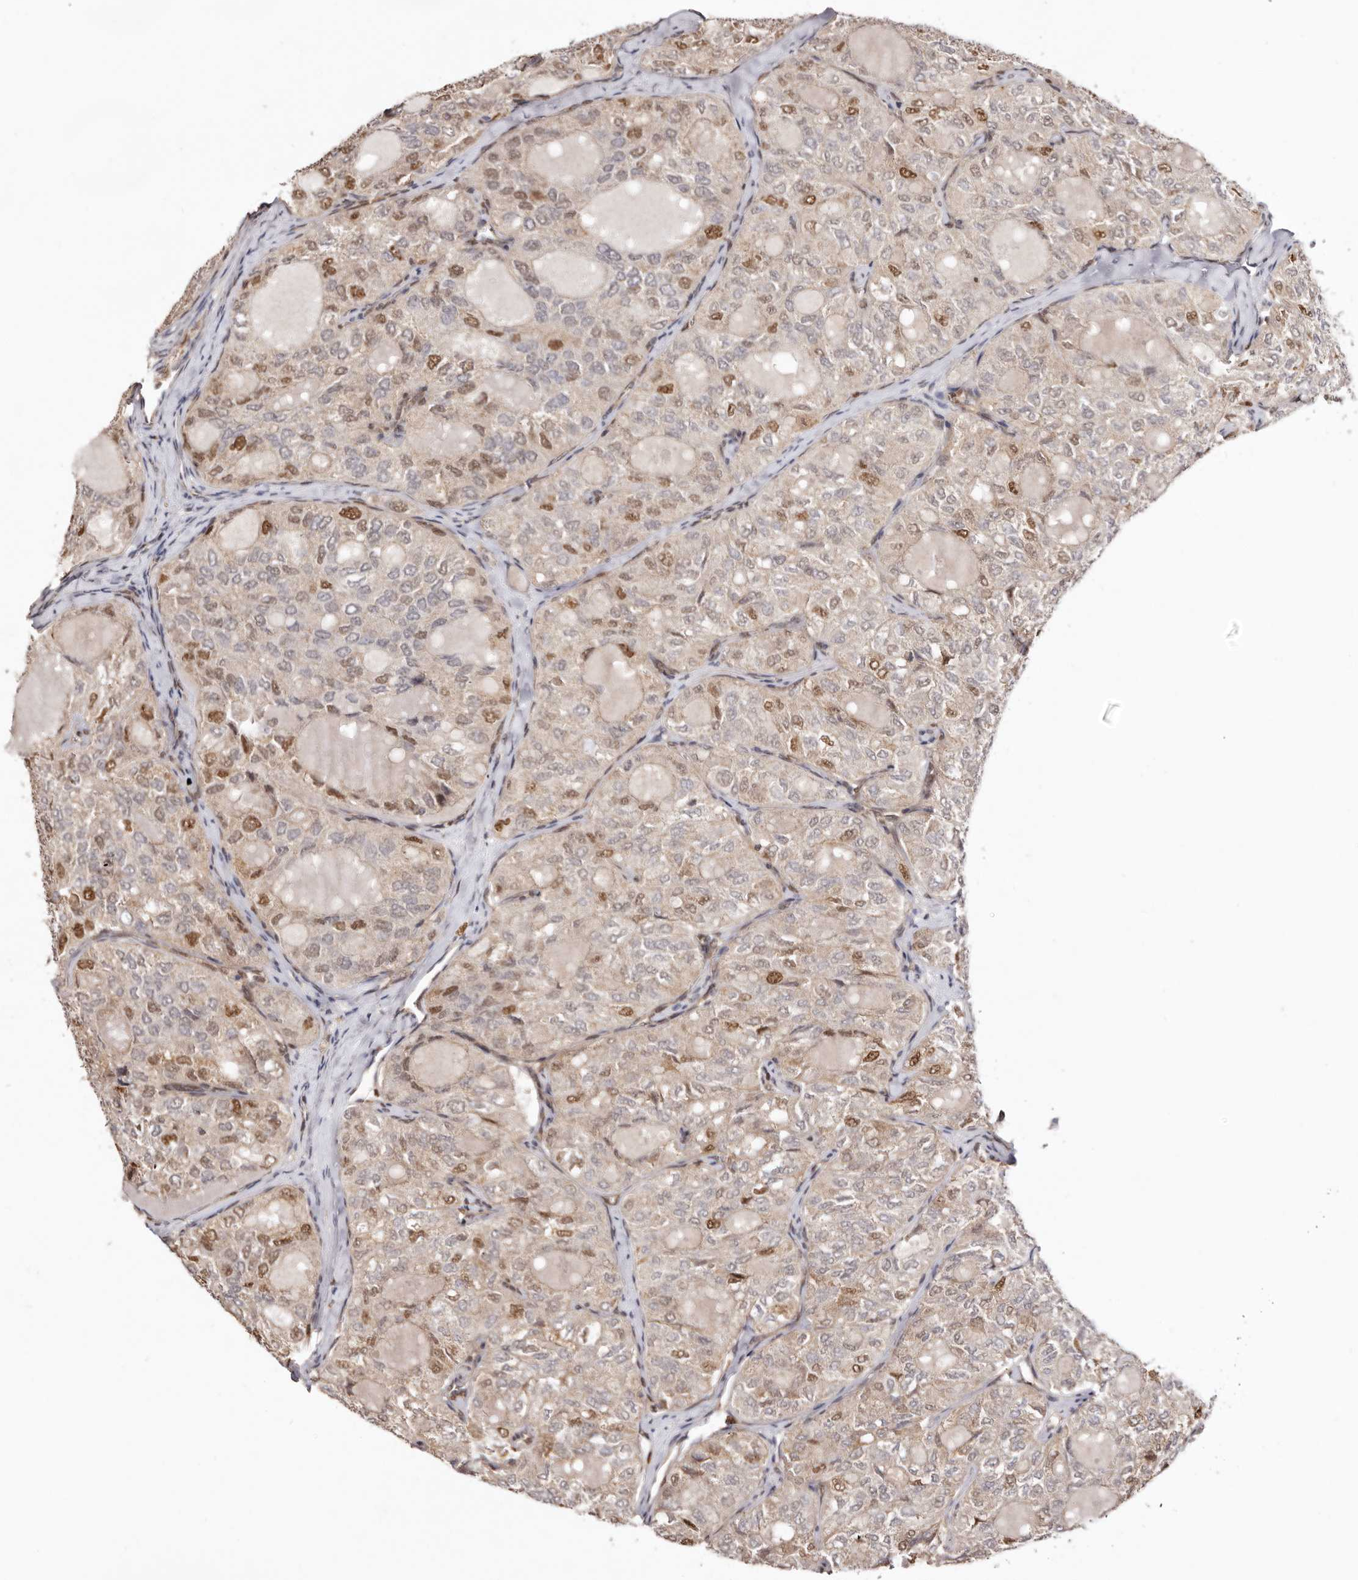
{"staining": {"intensity": "moderate", "quantity": "25%-75%", "location": "nuclear"}, "tissue": "thyroid cancer", "cell_type": "Tumor cells", "image_type": "cancer", "snomed": [{"axis": "morphology", "description": "Follicular adenoma carcinoma, NOS"}, {"axis": "topography", "description": "Thyroid gland"}], "caption": "Moderate nuclear protein staining is seen in approximately 25%-75% of tumor cells in follicular adenoma carcinoma (thyroid). (Brightfield microscopy of DAB IHC at high magnification).", "gene": "NOTCH1", "patient": {"sex": "male", "age": 75}}